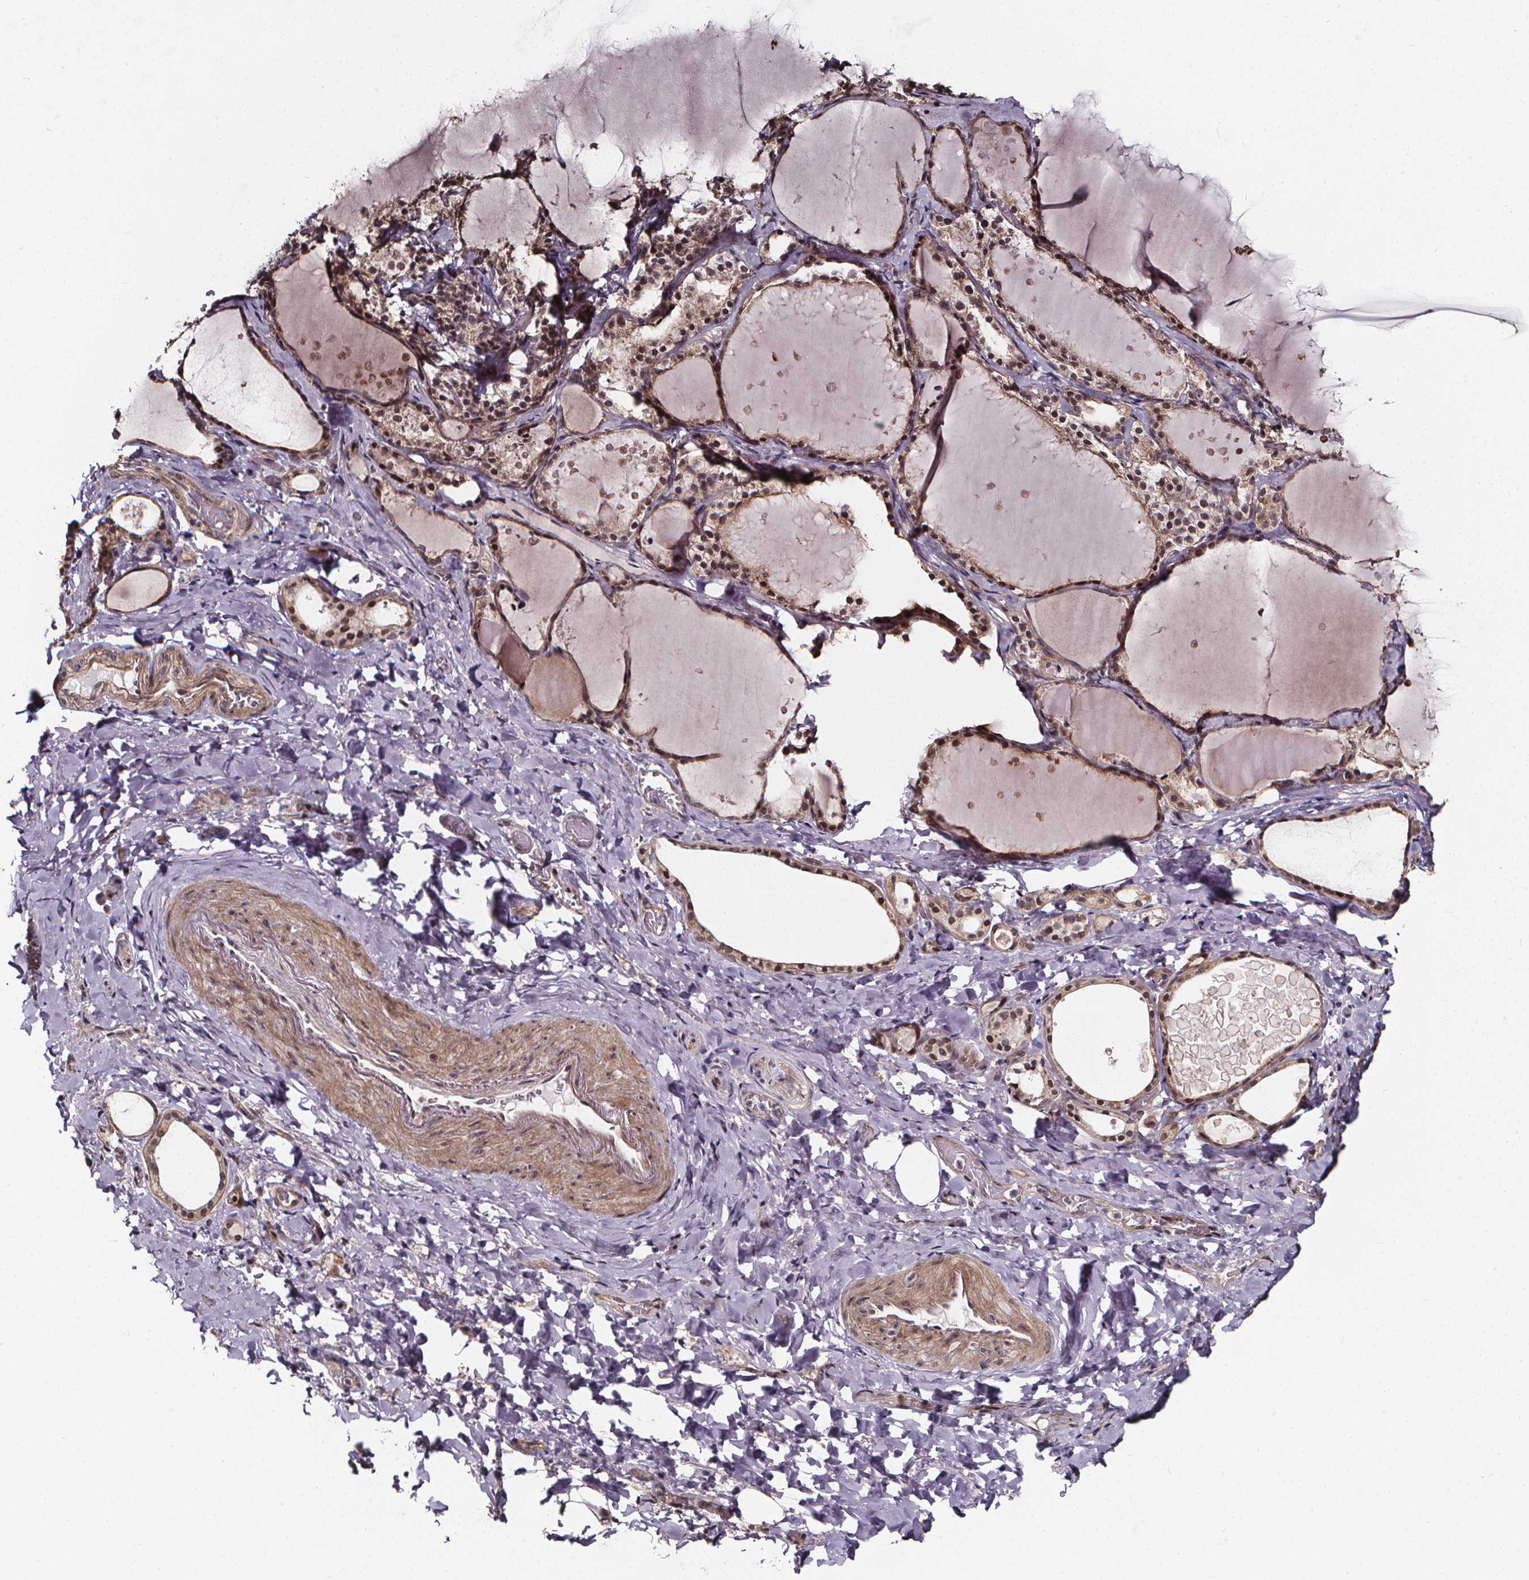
{"staining": {"intensity": "weak", "quantity": "25%-75%", "location": "cytoplasmic/membranous,nuclear"}, "tissue": "thyroid gland", "cell_type": "Glandular cells", "image_type": "normal", "snomed": [{"axis": "morphology", "description": "Normal tissue, NOS"}, {"axis": "topography", "description": "Thyroid gland"}], "caption": "This micrograph shows IHC staining of normal thyroid gland, with low weak cytoplasmic/membranous,nuclear staining in about 25%-75% of glandular cells.", "gene": "DDIT3", "patient": {"sex": "female", "age": 56}}